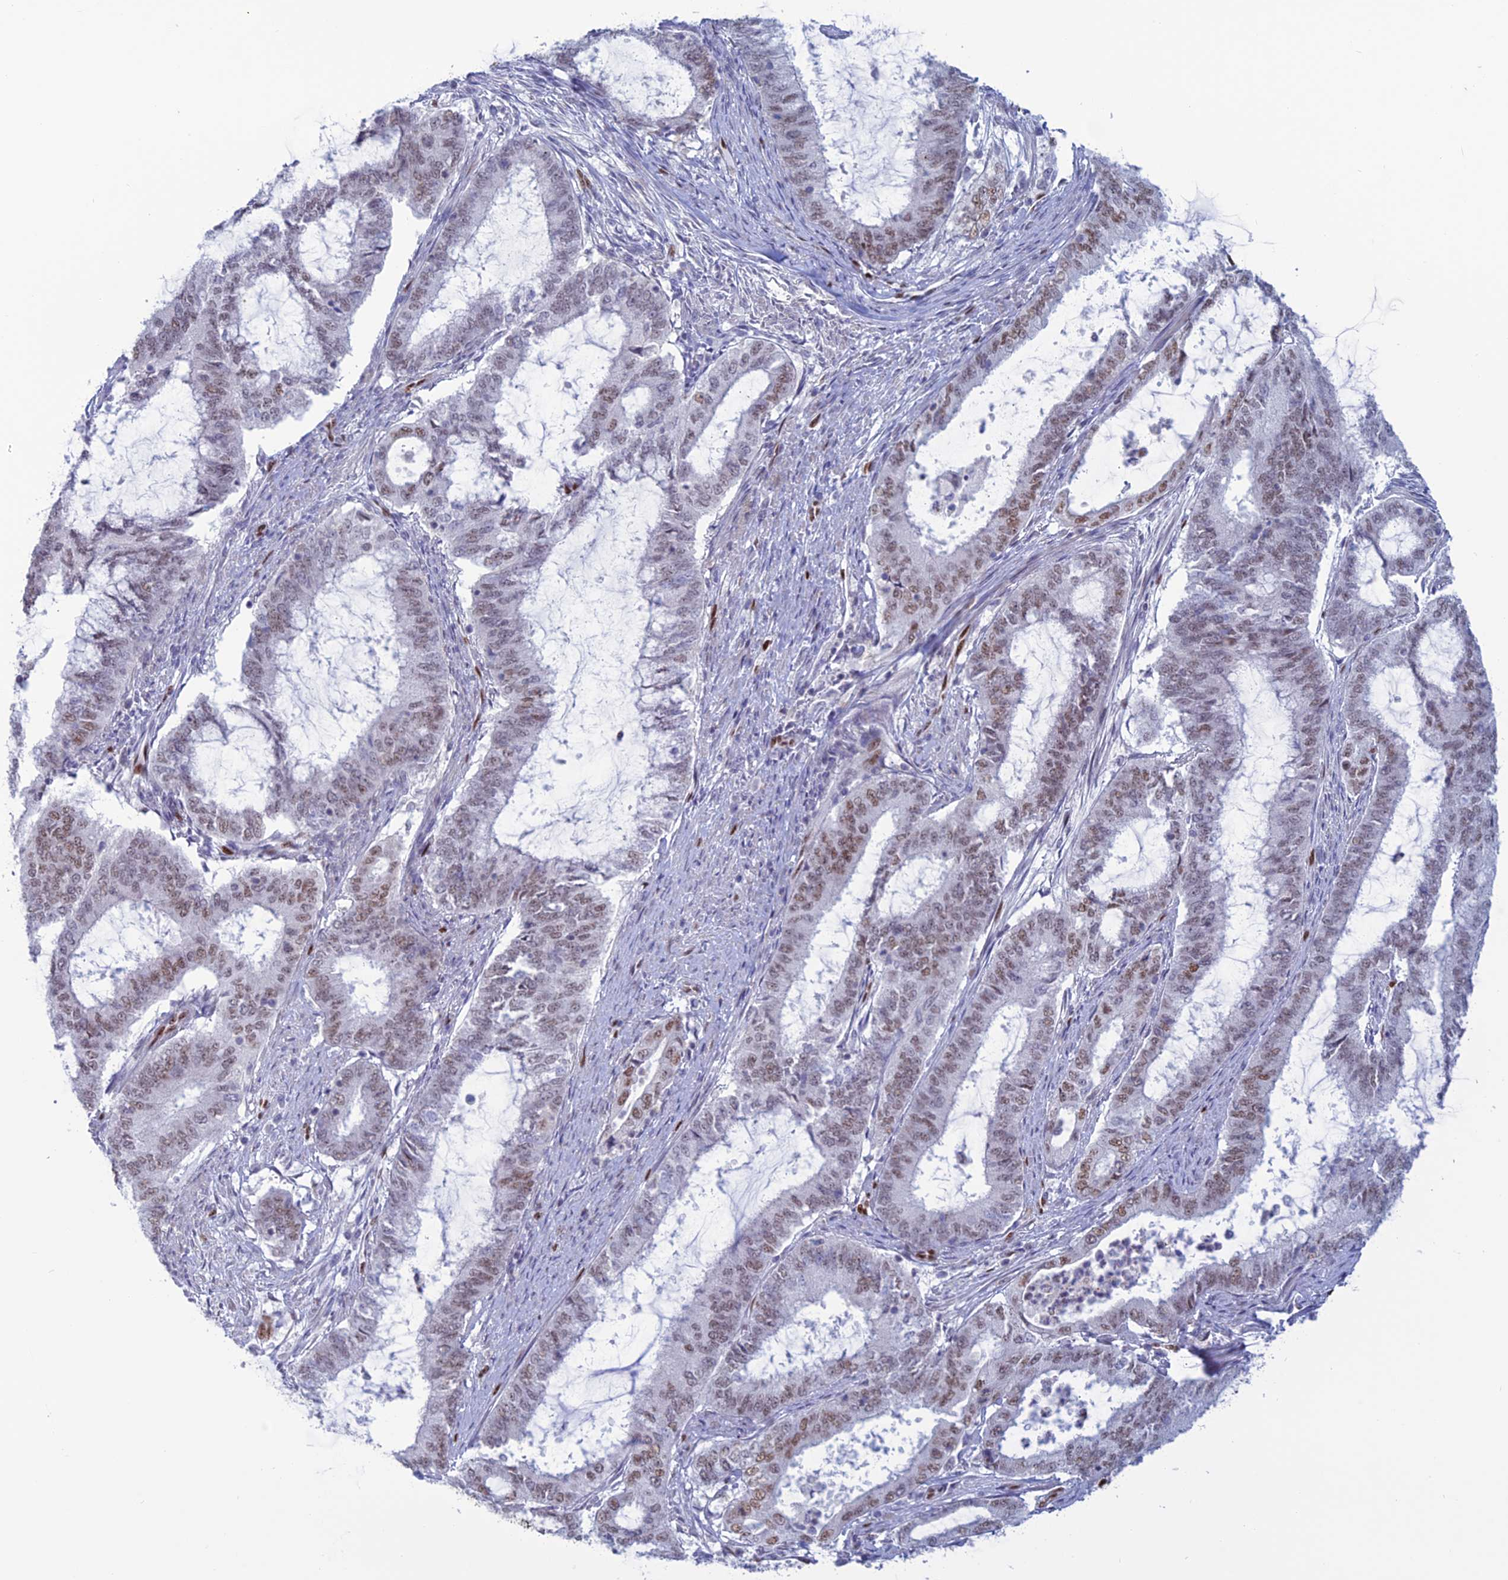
{"staining": {"intensity": "weak", "quantity": "25%-75%", "location": "nuclear"}, "tissue": "endometrial cancer", "cell_type": "Tumor cells", "image_type": "cancer", "snomed": [{"axis": "morphology", "description": "Adenocarcinoma, NOS"}, {"axis": "topography", "description": "Endometrium"}], "caption": "Immunohistochemistry (IHC) staining of endometrial cancer, which demonstrates low levels of weak nuclear staining in approximately 25%-75% of tumor cells indicating weak nuclear protein positivity. The staining was performed using DAB (3,3'-diaminobenzidine) (brown) for protein detection and nuclei were counterstained in hematoxylin (blue).", "gene": "NOL4L", "patient": {"sex": "female", "age": 51}}